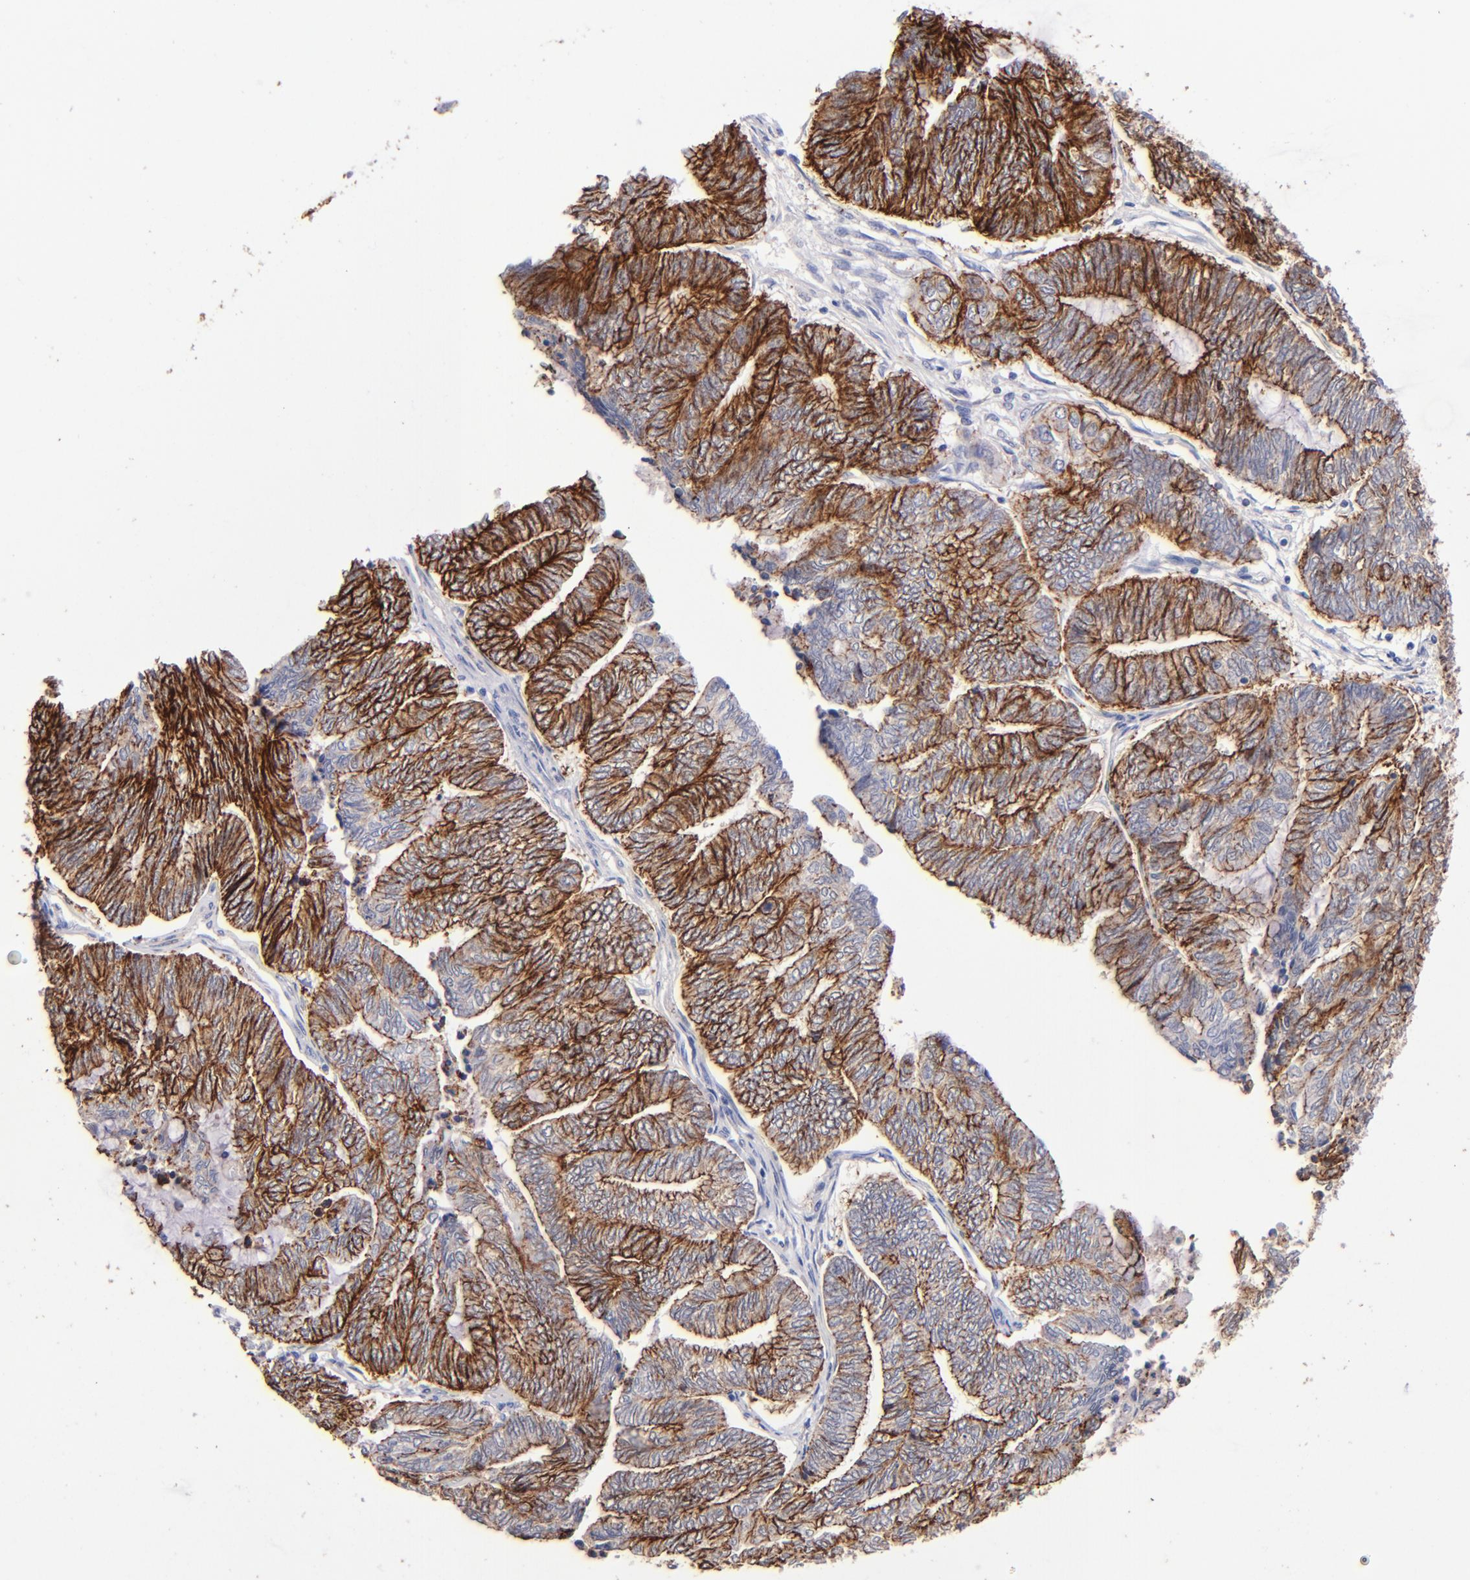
{"staining": {"intensity": "strong", "quantity": ">75%", "location": "cytoplasmic/membranous"}, "tissue": "endometrial cancer", "cell_type": "Tumor cells", "image_type": "cancer", "snomed": [{"axis": "morphology", "description": "Adenocarcinoma, NOS"}, {"axis": "topography", "description": "Uterus"}, {"axis": "topography", "description": "Endometrium"}], "caption": "IHC staining of endometrial cancer (adenocarcinoma), which reveals high levels of strong cytoplasmic/membranous positivity in about >75% of tumor cells indicating strong cytoplasmic/membranous protein expression. The staining was performed using DAB (3,3'-diaminobenzidine) (brown) for protein detection and nuclei were counterstained in hematoxylin (blue).", "gene": "CLDN5", "patient": {"sex": "female", "age": 70}}